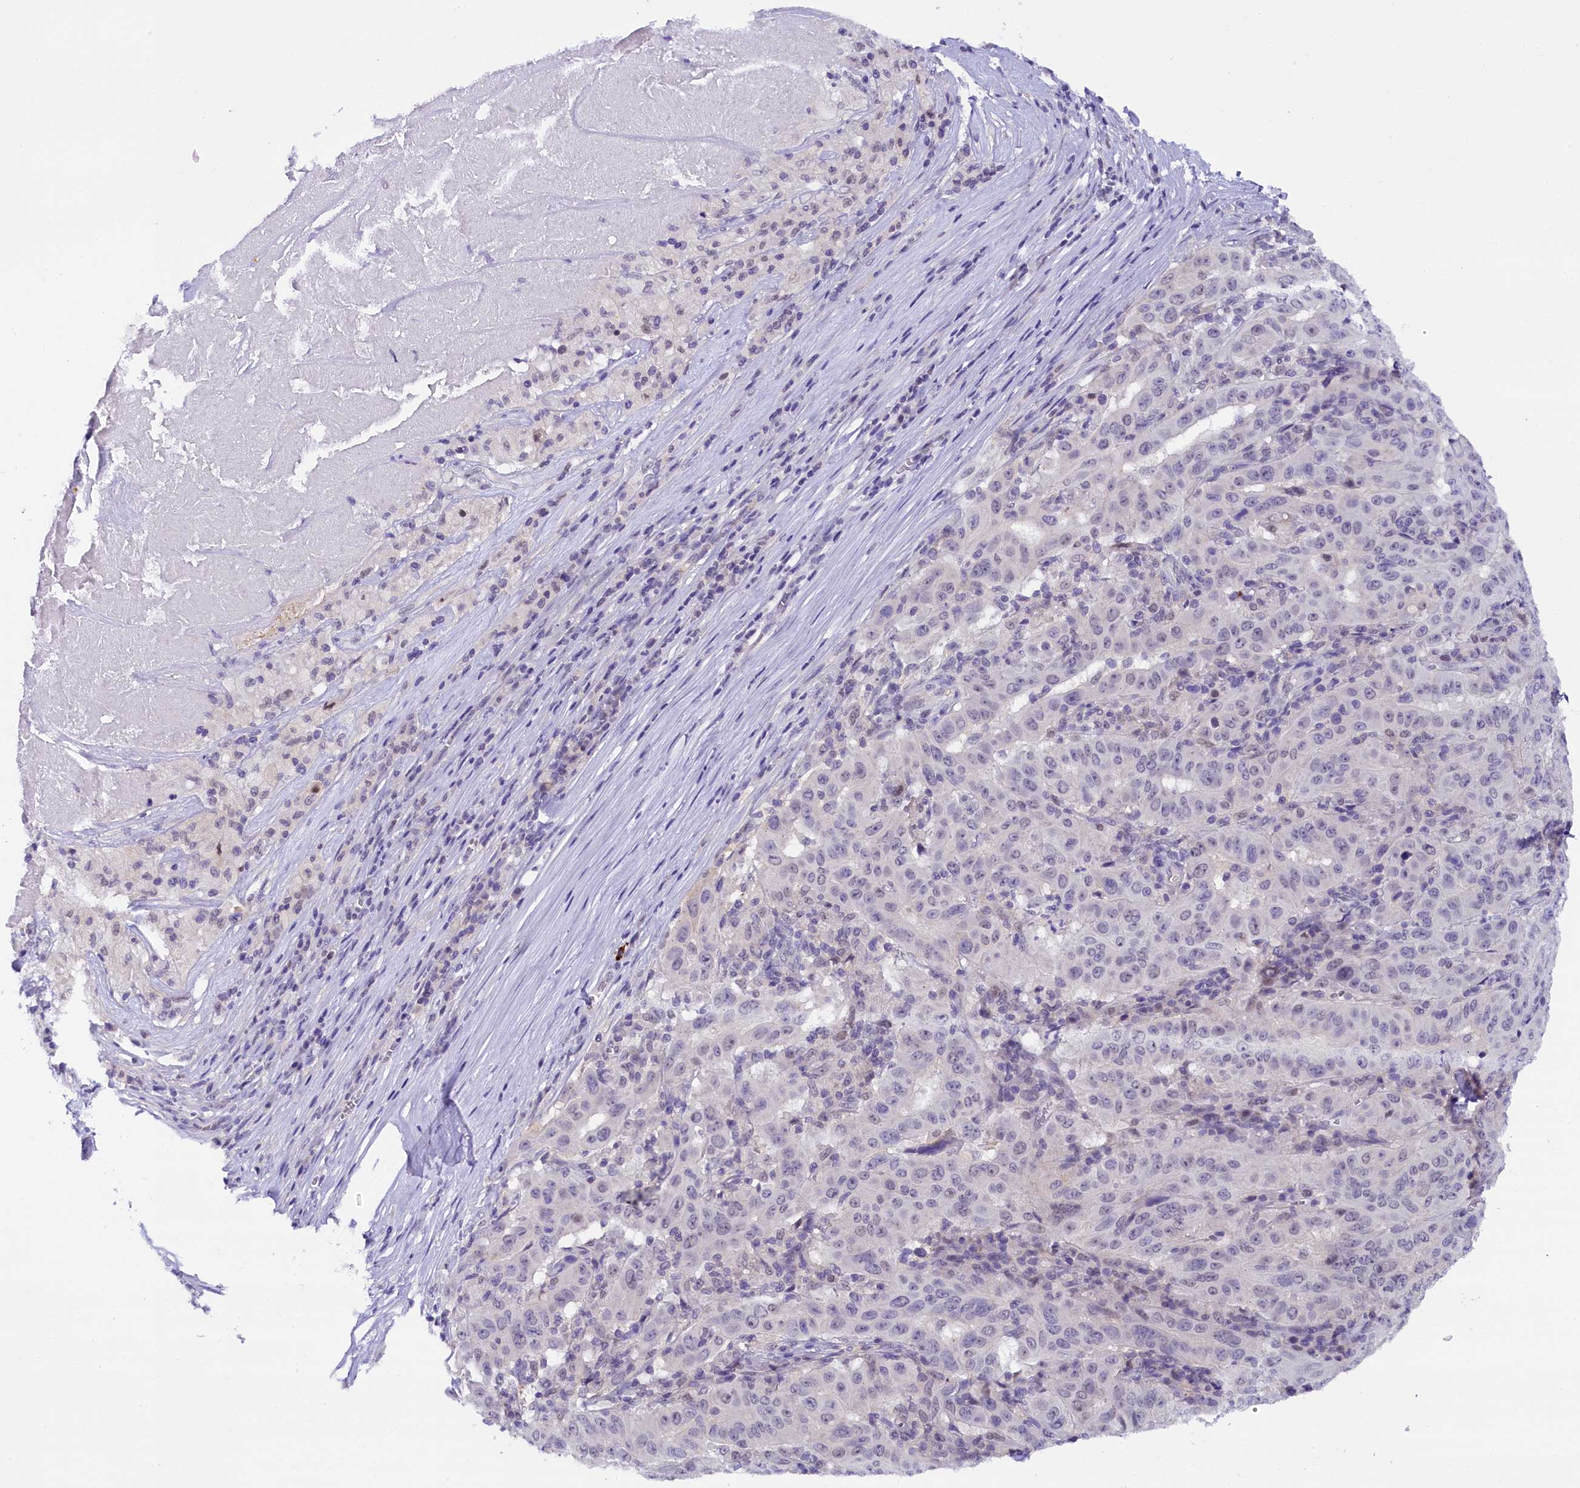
{"staining": {"intensity": "negative", "quantity": "none", "location": "none"}, "tissue": "pancreatic cancer", "cell_type": "Tumor cells", "image_type": "cancer", "snomed": [{"axis": "morphology", "description": "Adenocarcinoma, NOS"}, {"axis": "topography", "description": "Pancreas"}], "caption": "This is an immunohistochemistry image of adenocarcinoma (pancreatic). There is no positivity in tumor cells.", "gene": "IQCN", "patient": {"sex": "male", "age": 63}}